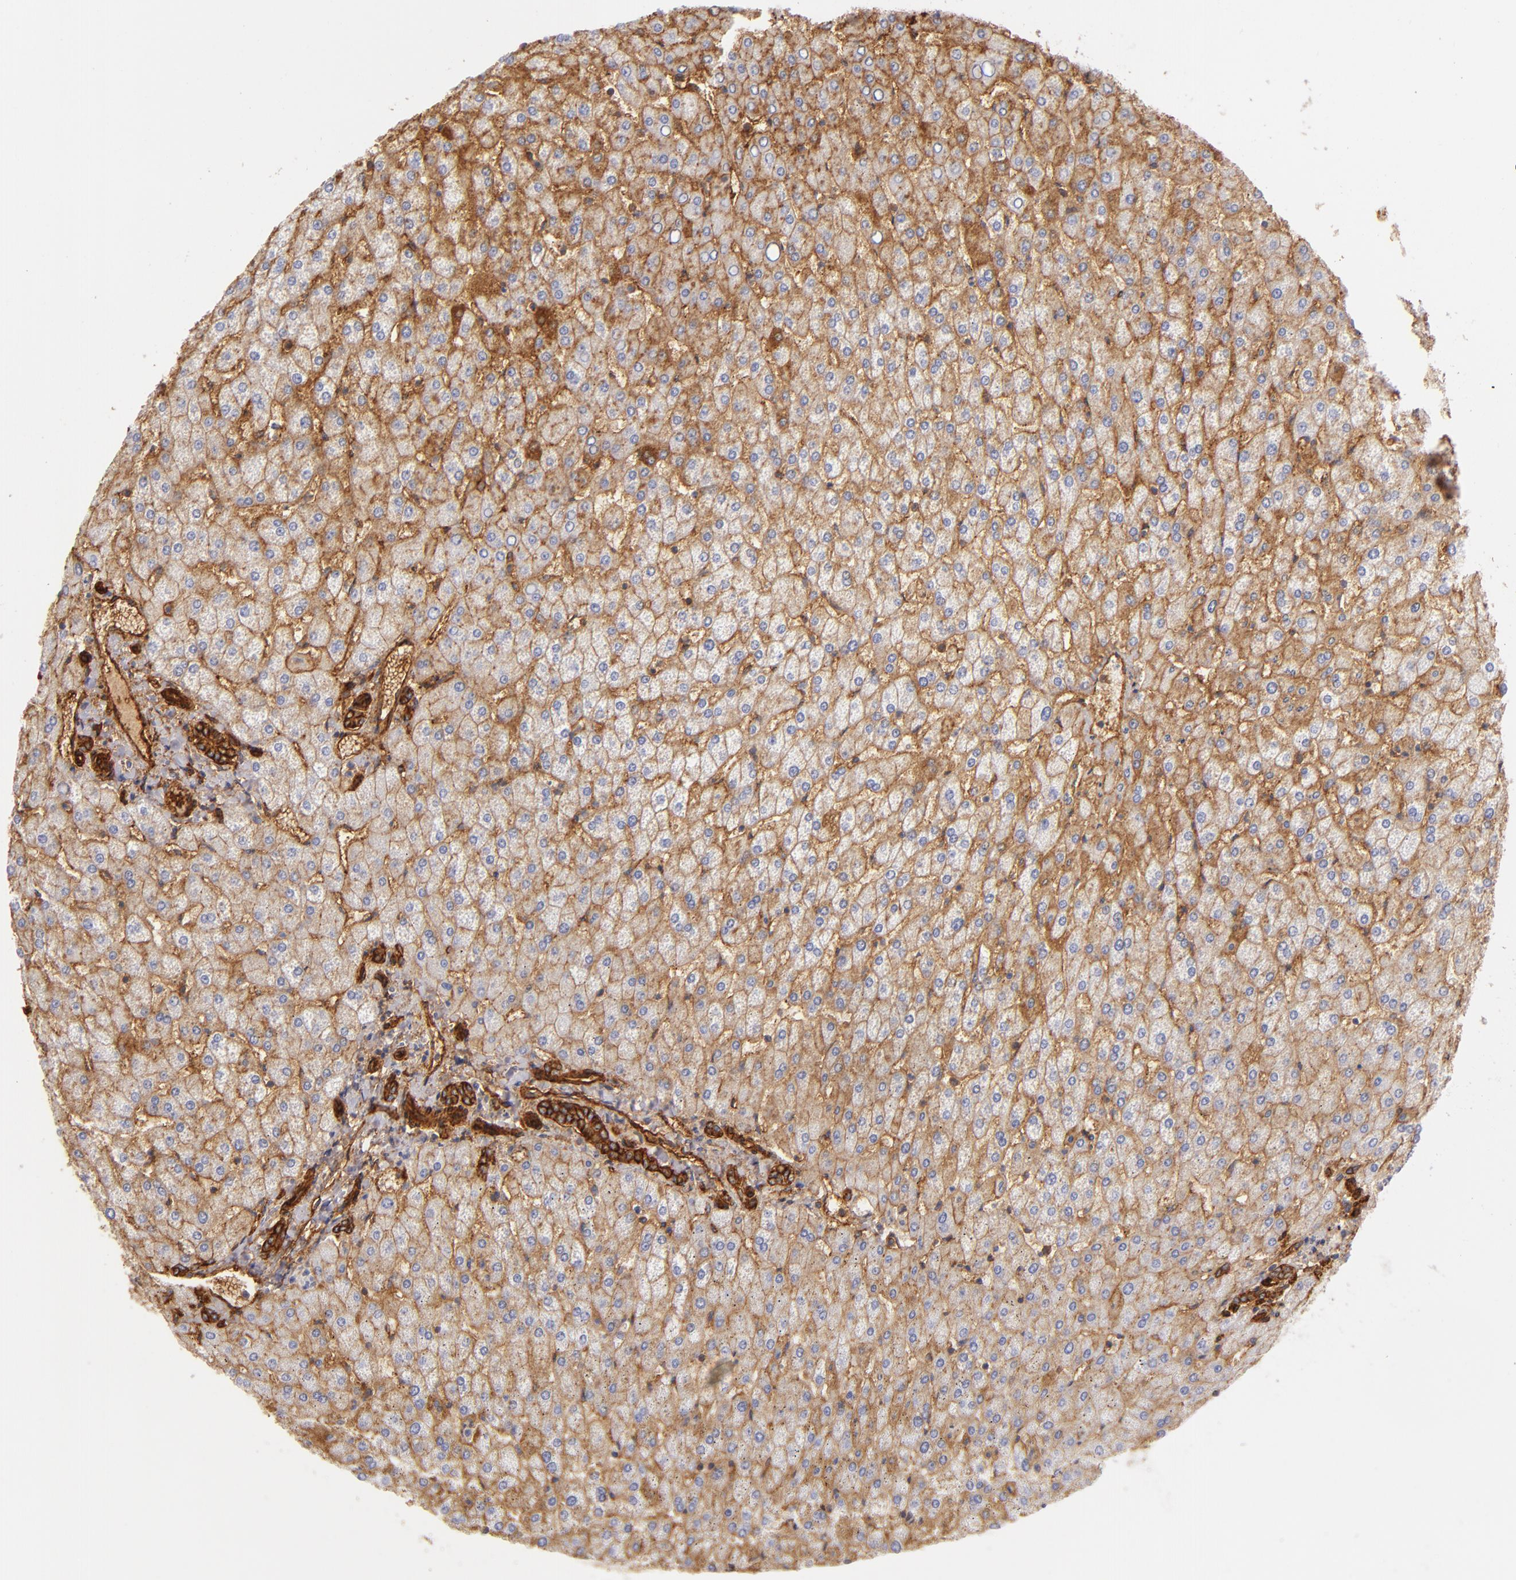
{"staining": {"intensity": "strong", "quantity": ">75%", "location": "cytoplasmic/membranous"}, "tissue": "liver", "cell_type": "Cholangiocytes", "image_type": "normal", "snomed": [{"axis": "morphology", "description": "Normal tissue, NOS"}, {"axis": "topography", "description": "Liver"}], "caption": "A brown stain highlights strong cytoplasmic/membranous positivity of a protein in cholangiocytes of unremarkable human liver.", "gene": "CD151", "patient": {"sex": "female", "age": 32}}